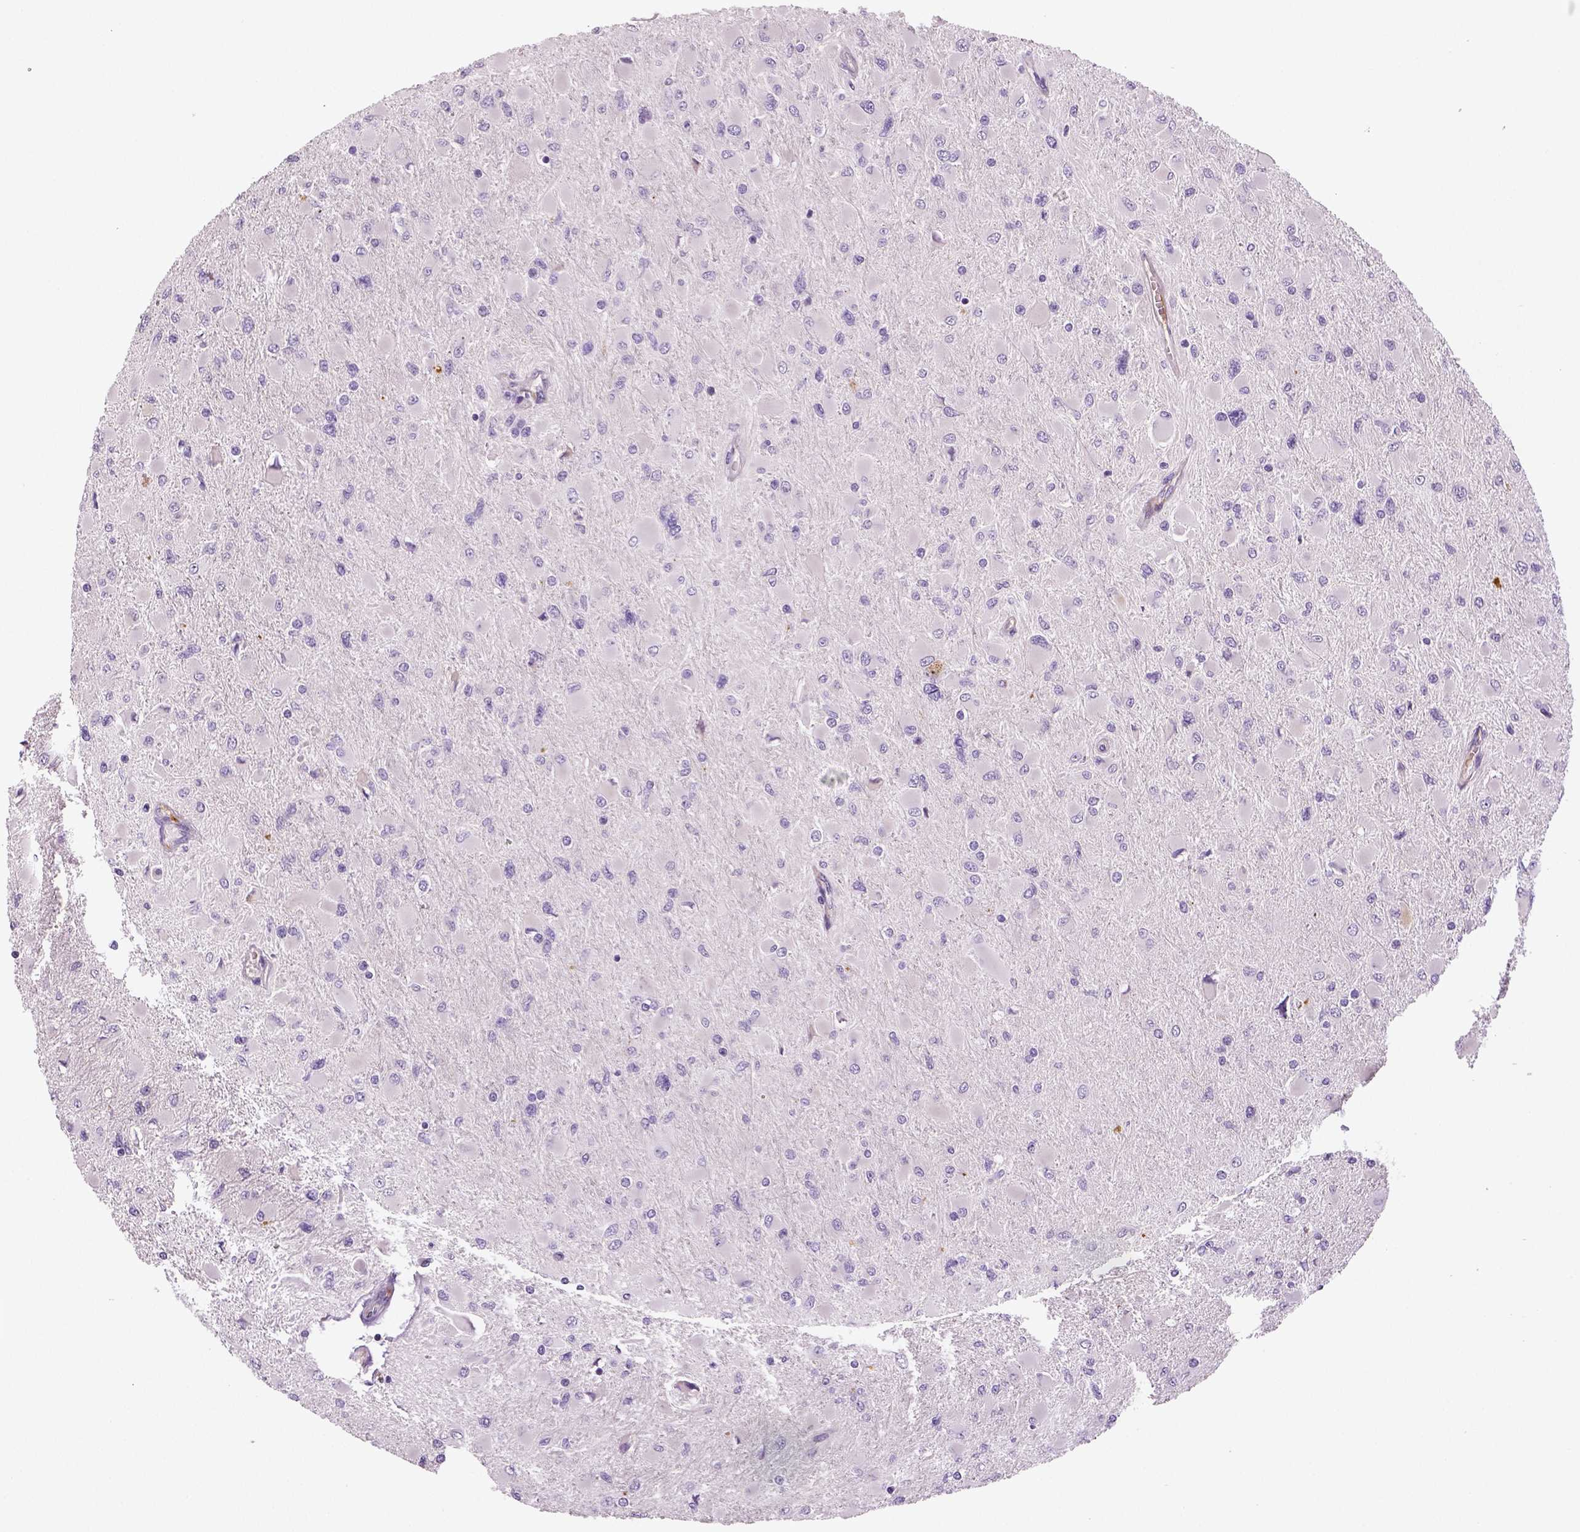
{"staining": {"intensity": "negative", "quantity": "none", "location": "none"}, "tissue": "glioma", "cell_type": "Tumor cells", "image_type": "cancer", "snomed": [{"axis": "morphology", "description": "Glioma, malignant, High grade"}, {"axis": "topography", "description": "Cerebral cortex"}], "caption": "Glioma stained for a protein using immunohistochemistry (IHC) exhibits no staining tumor cells.", "gene": "TSPAN7", "patient": {"sex": "female", "age": 36}}